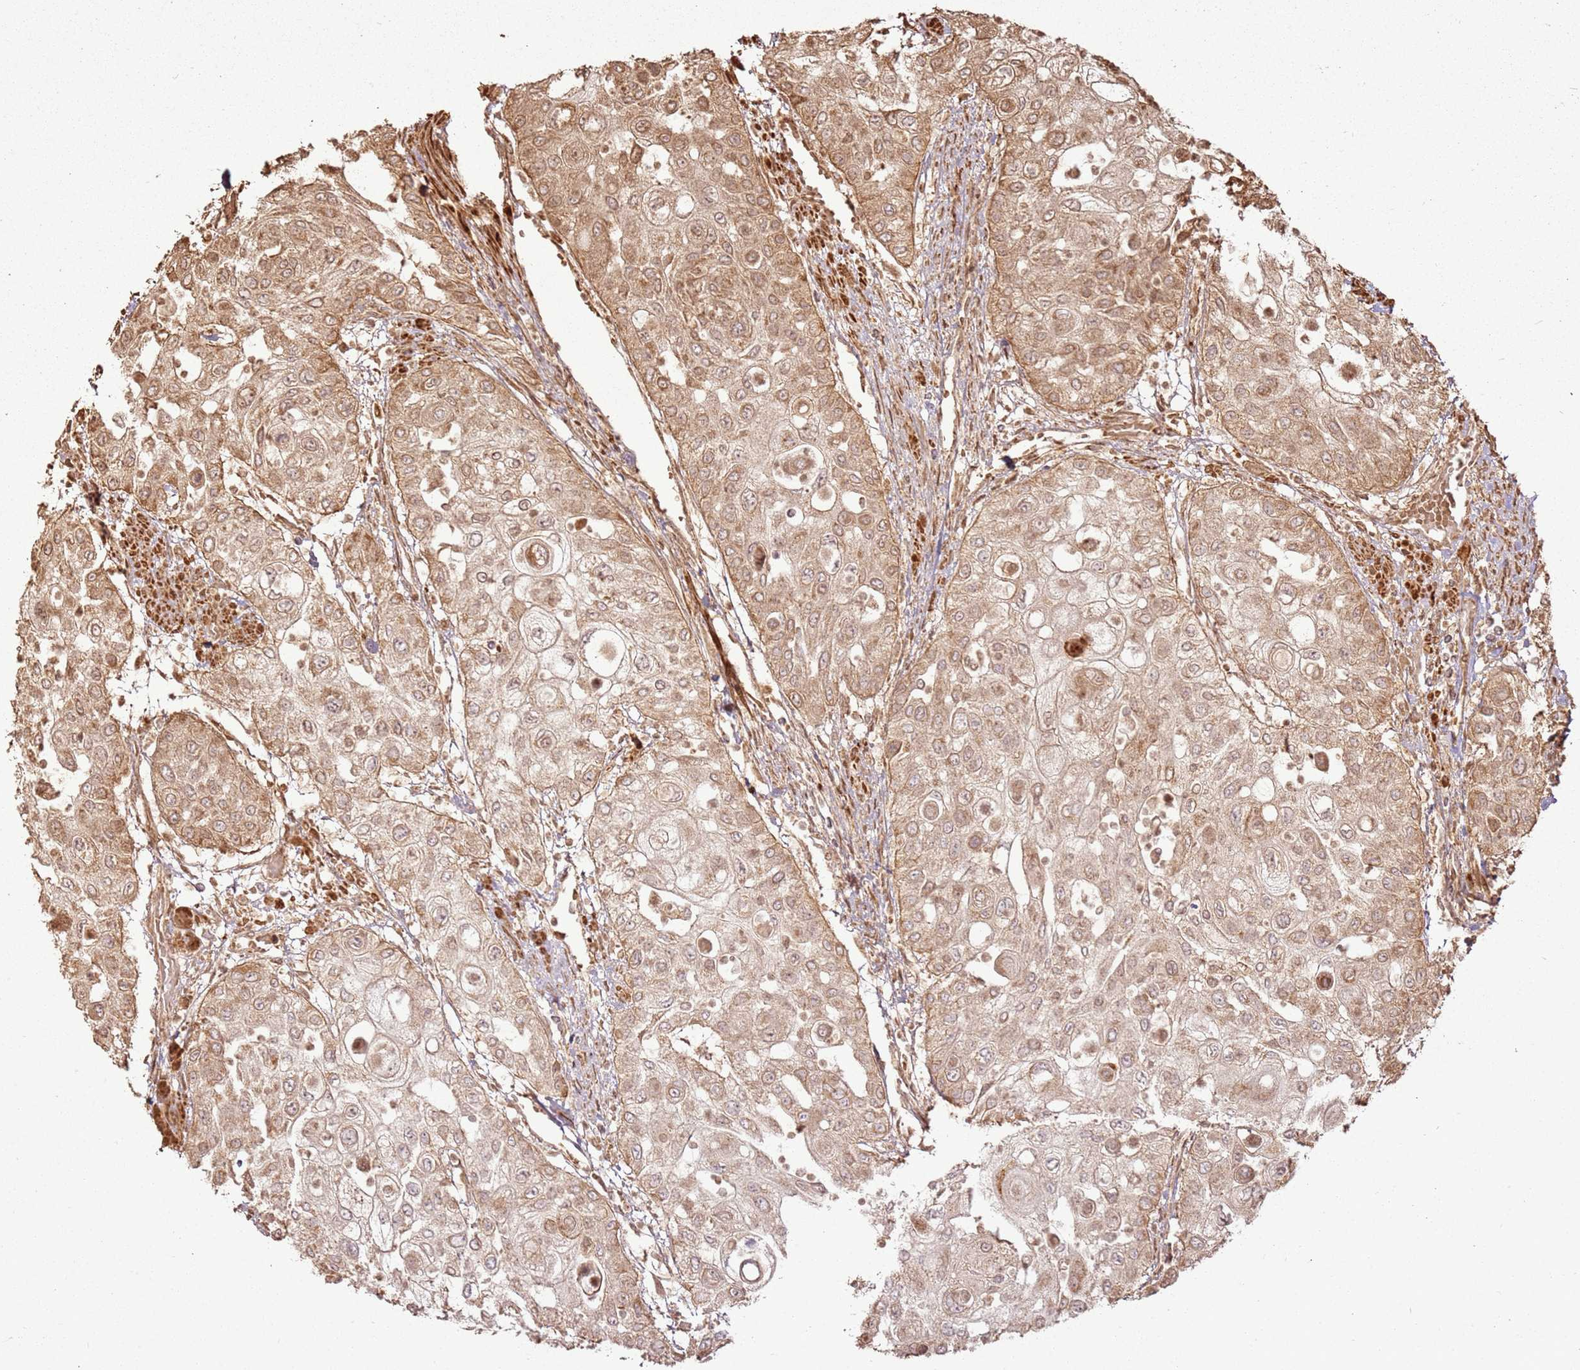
{"staining": {"intensity": "moderate", "quantity": ">75%", "location": "cytoplasmic/membranous"}, "tissue": "urothelial cancer", "cell_type": "Tumor cells", "image_type": "cancer", "snomed": [{"axis": "morphology", "description": "Urothelial carcinoma, High grade"}, {"axis": "topography", "description": "Urinary bladder"}], "caption": "Immunohistochemical staining of high-grade urothelial carcinoma demonstrates medium levels of moderate cytoplasmic/membranous protein positivity in about >75% of tumor cells.", "gene": "MRPS6", "patient": {"sex": "female", "age": 79}}